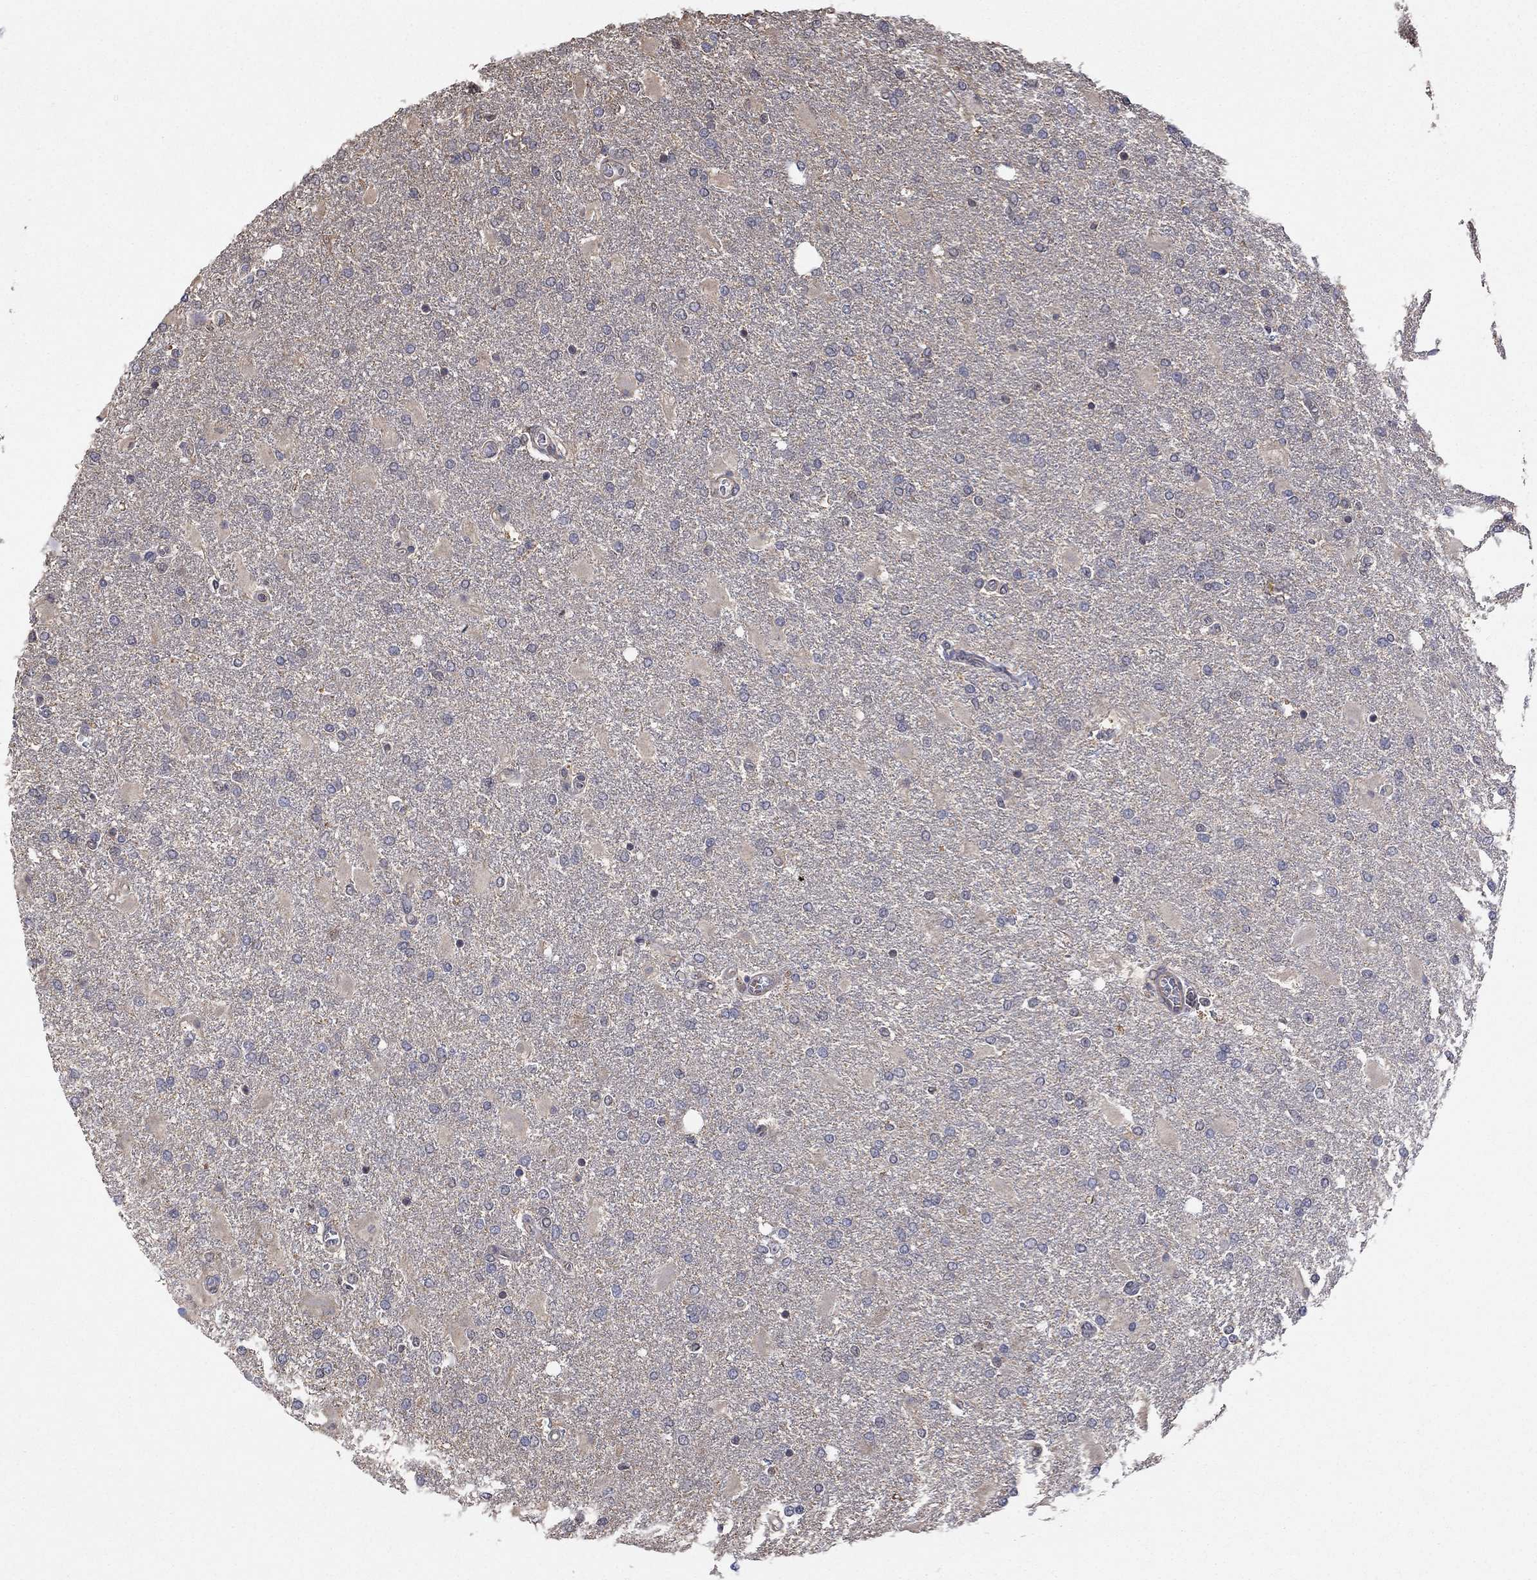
{"staining": {"intensity": "negative", "quantity": "none", "location": "none"}, "tissue": "glioma", "cell_type": "Tumor cells", "image_type": "cancer", "snomed": [{"axis": "morphology", "description": "Glioma, malignant, High grade"}, {"axis": "topography", "description": "Cerebral cortex"}], "caption": "DAB immunohistochemical staining of human glioma shows no significant expression in tumor cells.", "gene": "RNF114", "patient": {"sex": "male", "age": 79}}